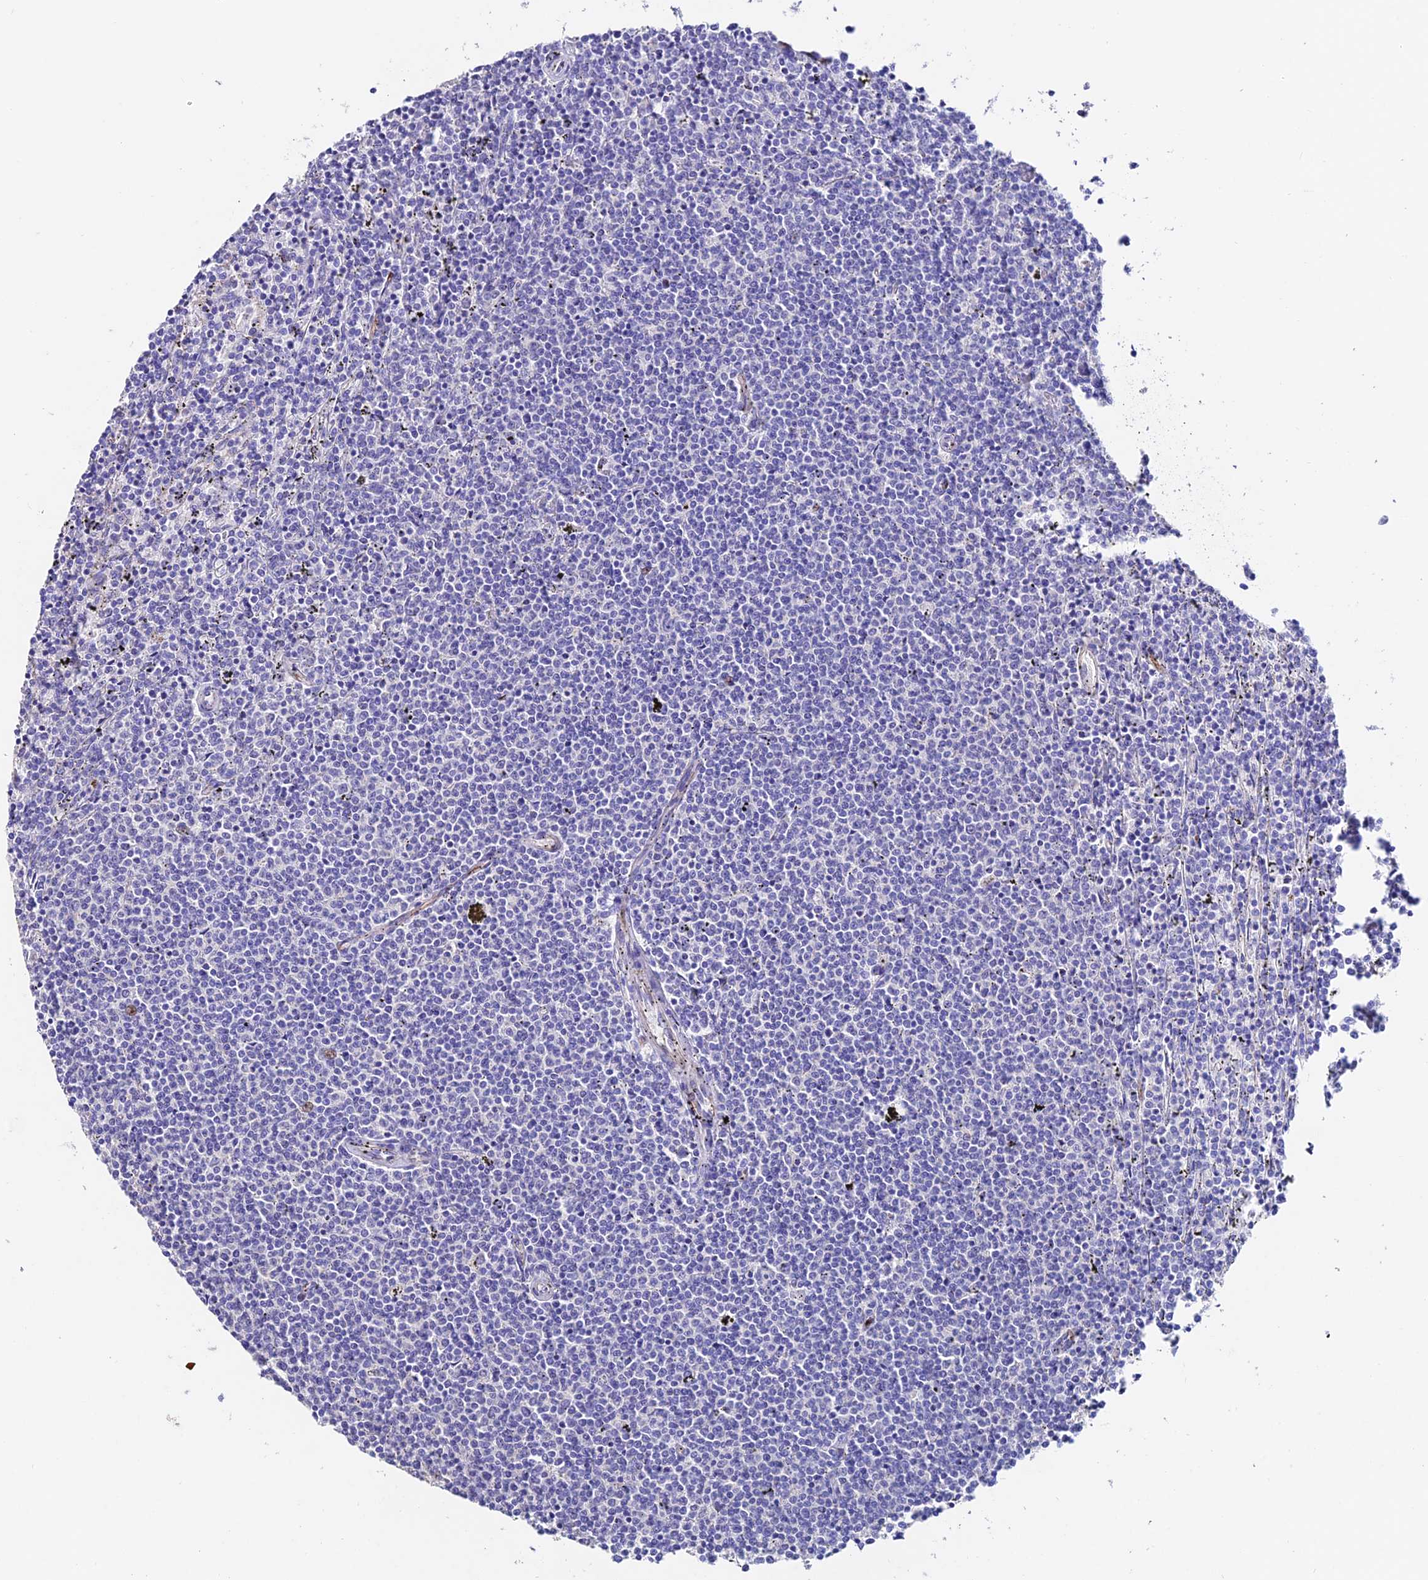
{"staining": {"intensity": "negative", "quantity": "none", "location": "none"}, "tissue": "lymphoma", "cell_type": "Tumor cells", "image_type": "cancer", "snomed": [{"axis": "morphology", "description": "Malignant lymphoma, non-Hodgkin's type, Low grade"}, {"axis": "topography", "description": "Spleen"}], "caption": "DAB (3,3'-diaminobenzidine) immunohistochemical staining of human malignant lymphoma, non-Hodgkin's type (low-grade) exhibits no significant expression in tumor cells.", "gene": "ESM1", "patient": {"sex": "female", "age": 50}}